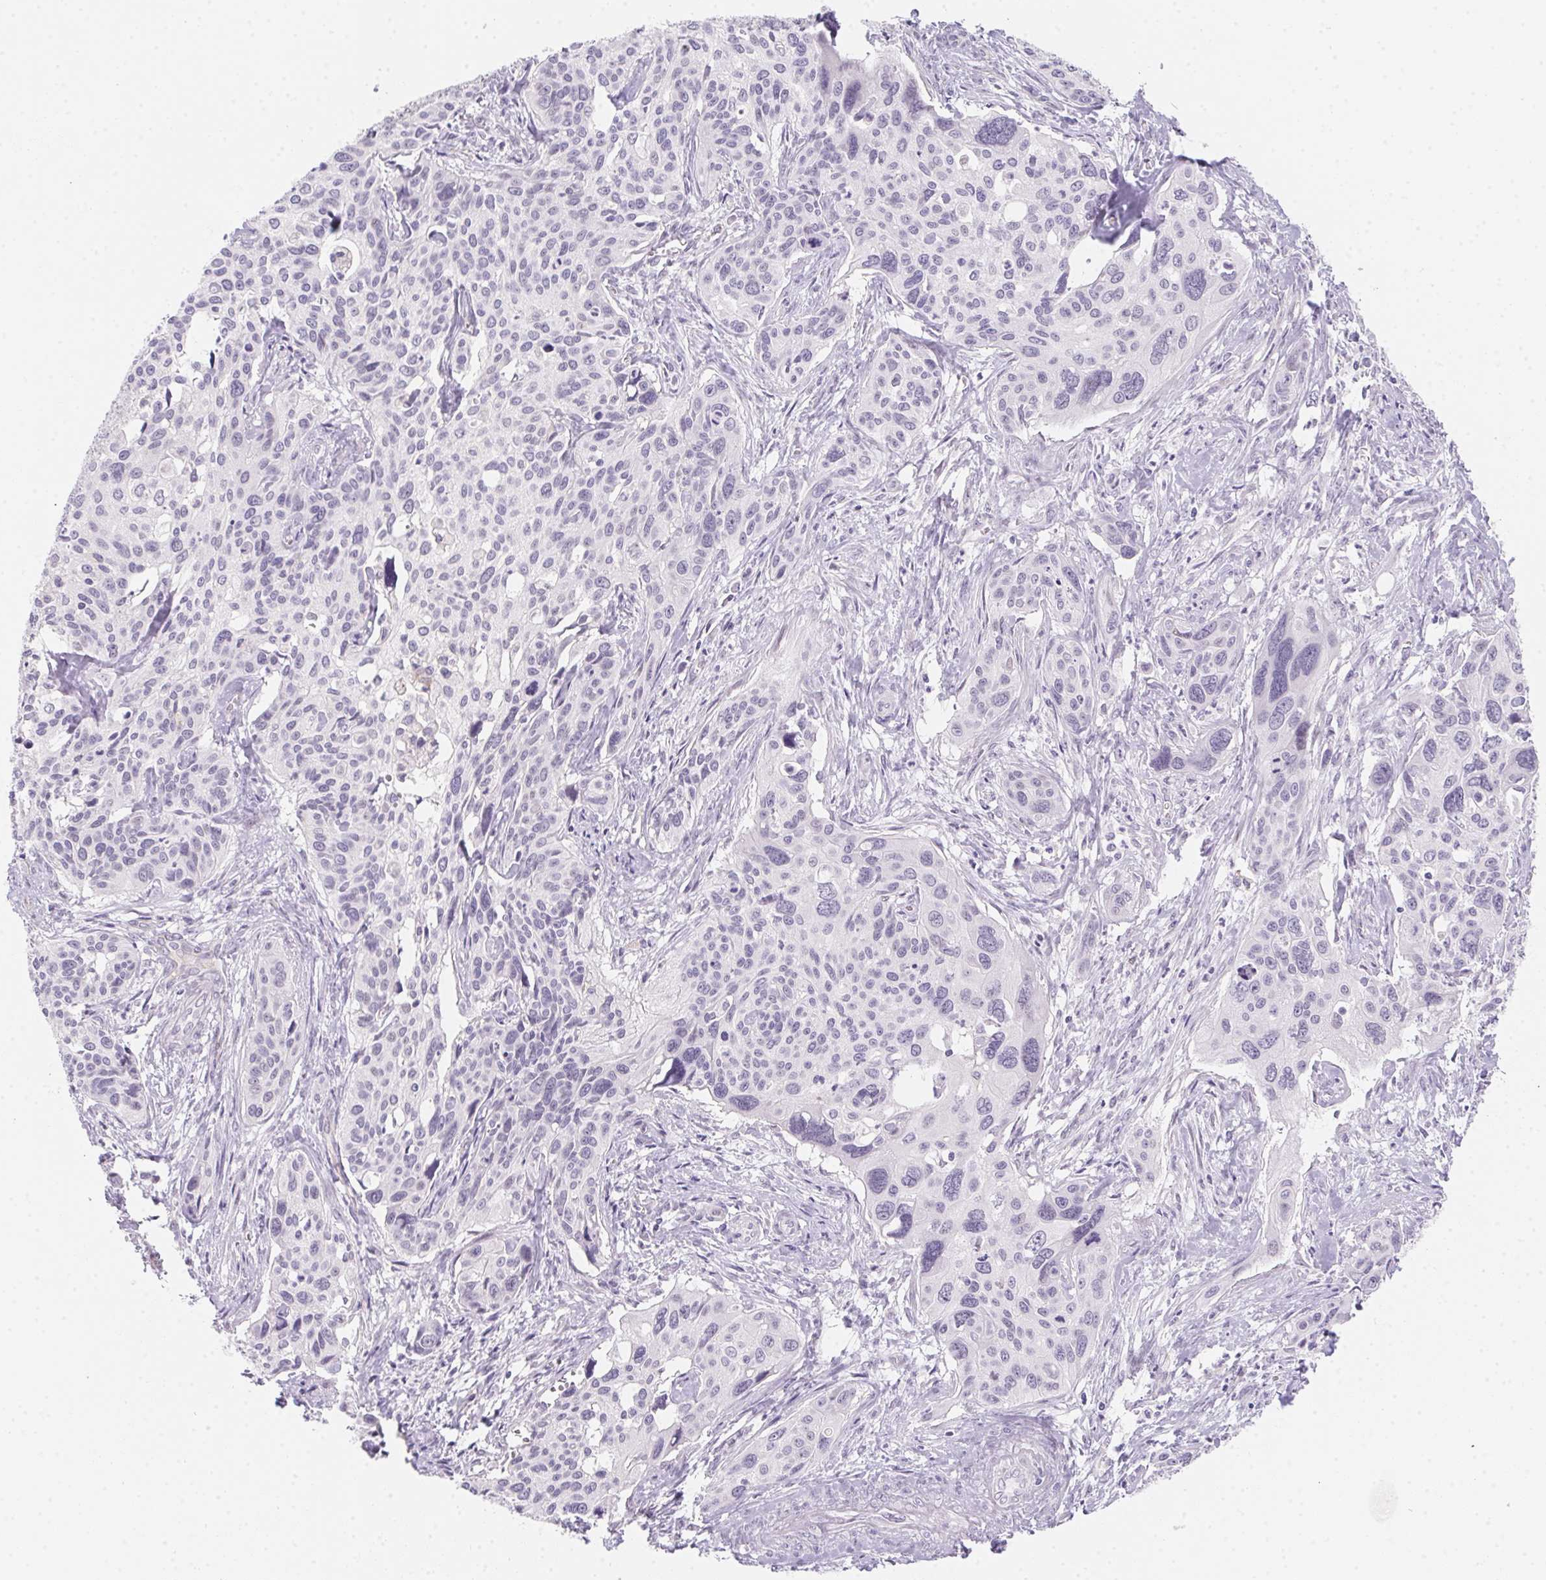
{"staining": {"intensity": "negative", "quantity": "none", "location": "none"}, "tissue": "cervical cancer", "cell_type": "Tumor cells", "image_type": "cancer", "snomed": [{"axis": "morphology", "description": "Squamous cell carcinoma, NOS"}, {"axis": "topography", "description": "Cervix"}], "caption": "IHC photomicrograph of human cervical cancer (squamous cell carcinoma) stained for a protein (brown), which exhibits no positivity in tumor cells.", "gene": "MORC1", "patient": {"sex": "female", "age": 31}}